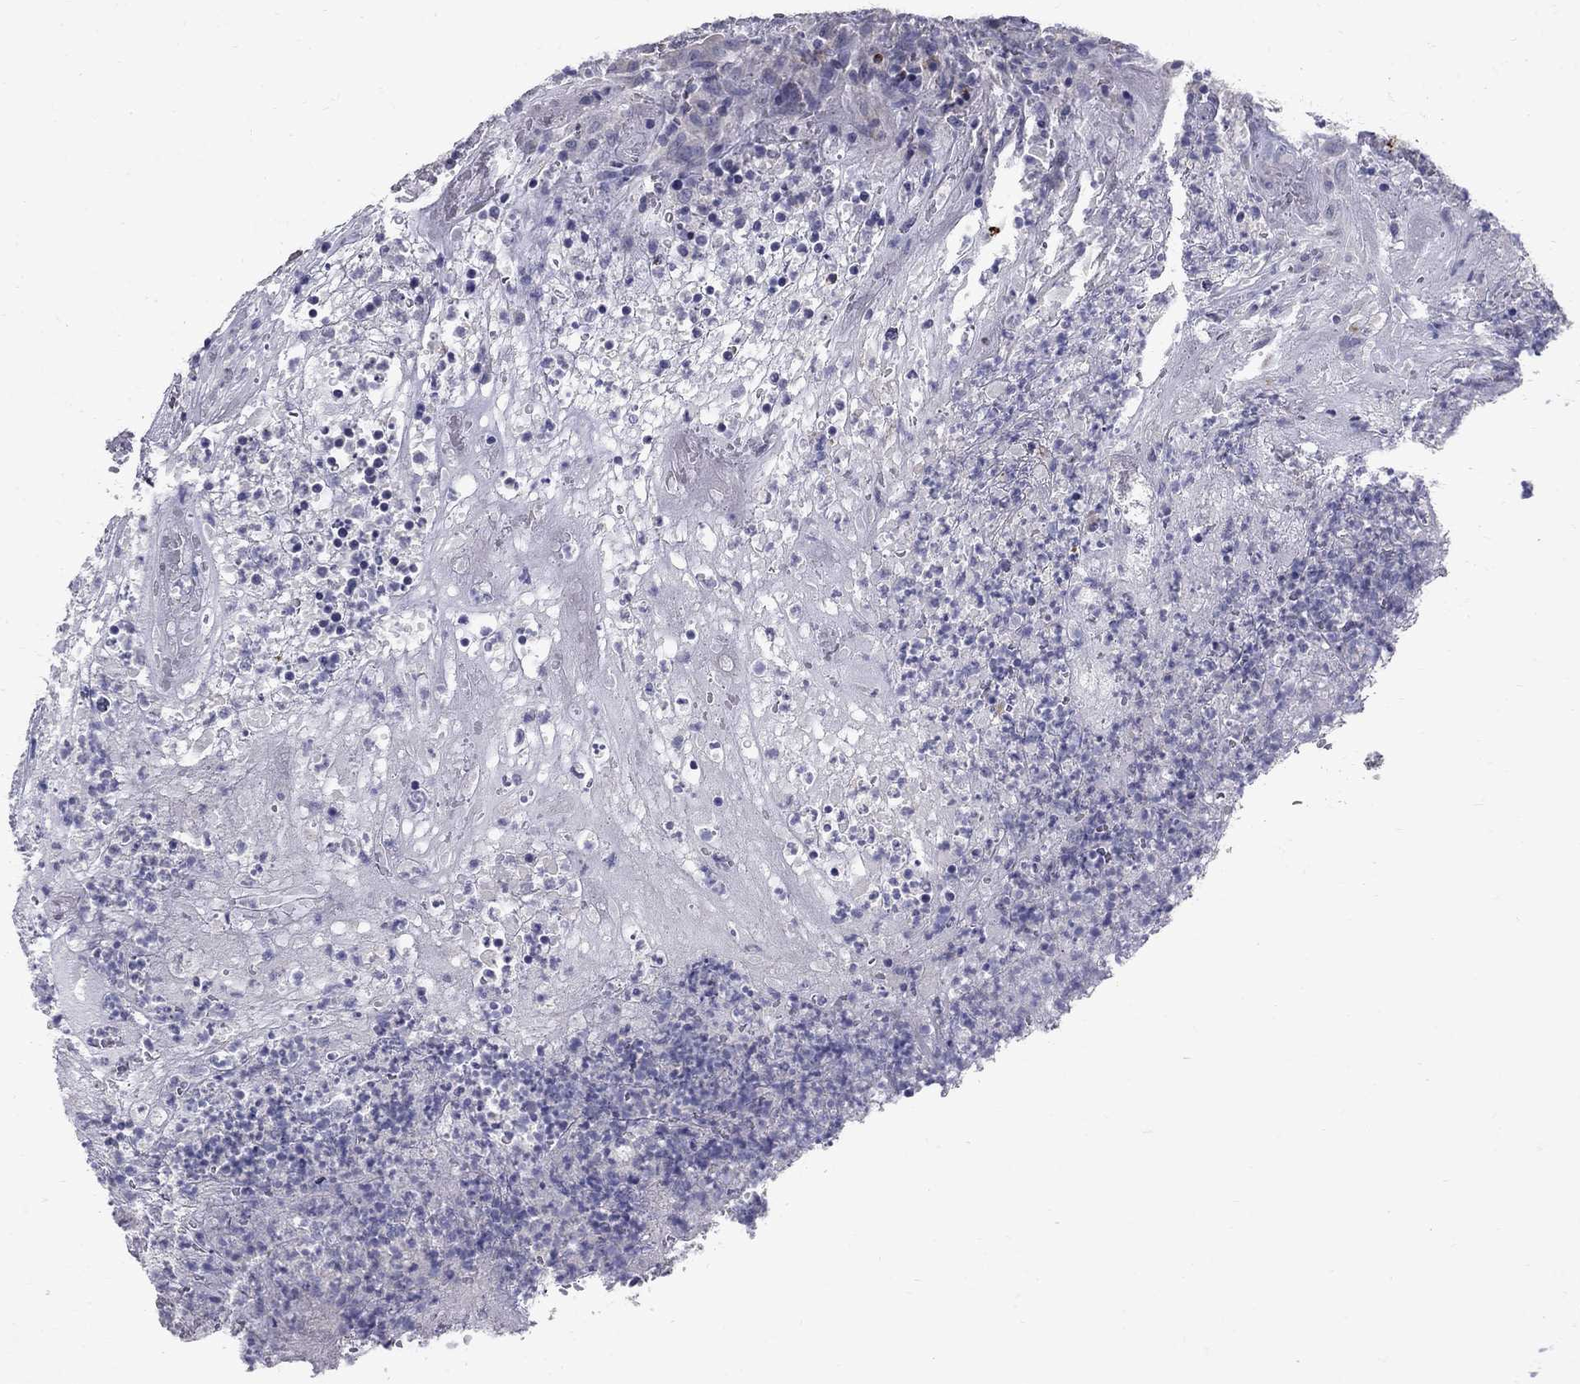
{"staining": {"intensity": "negative", "quantity": "none", "location": "none"}, "tissue": "colorectal cancer", "cell_type": "Tumor cells", "image_type": "cancer", "snomed": [{"axis": "morphology", "description": "Adenocarcinoma, NOS"}, {"axis": "topography", "description": "Colon"}], "caption": "Immunohistochemical staining of human colorectal cancer shows no significant positivity in tumor cells.", "gene": "TP53TG5", "patient": {"sex": "female", "age": 75}}